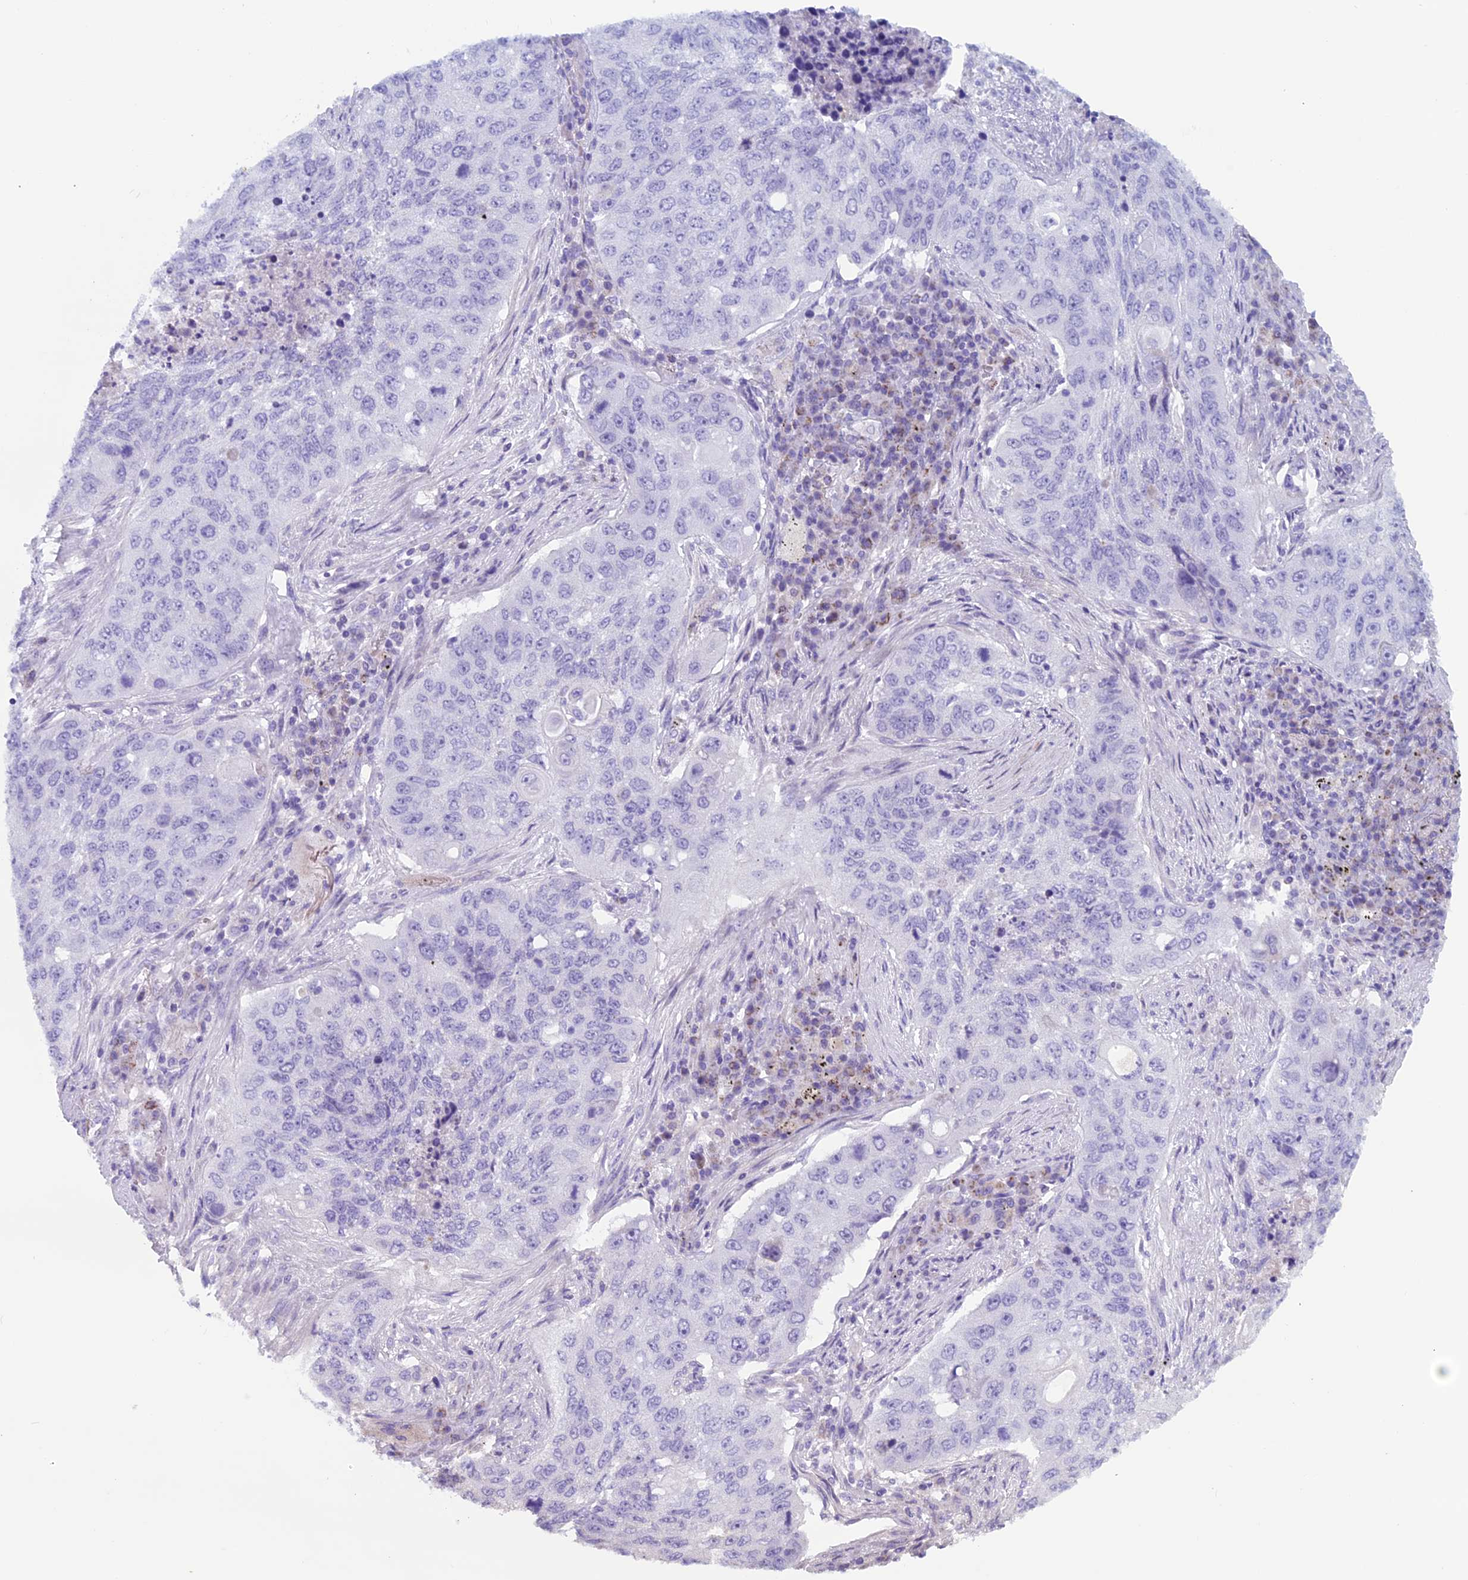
{"staining": {"intensity": "negative", "quantity": "none", "location": "none"}, "tissue": "lung cancer", "cell_type": "Tumor cells", "image_type": "cancer", "snomed": [{"axis": "morphology", "description": "Squamous cell carcinoma, NOS"}, {"axis": "topography", "description": "Lung"}], "caption": "Immunohistochemistry micrograph of lung cancer (squamous cell carcinoma) stained for a protein (brown), which shows no expression in tumor cells.", "gene": "ZNF563", "patient": {"sex": "female", "age": 63}}